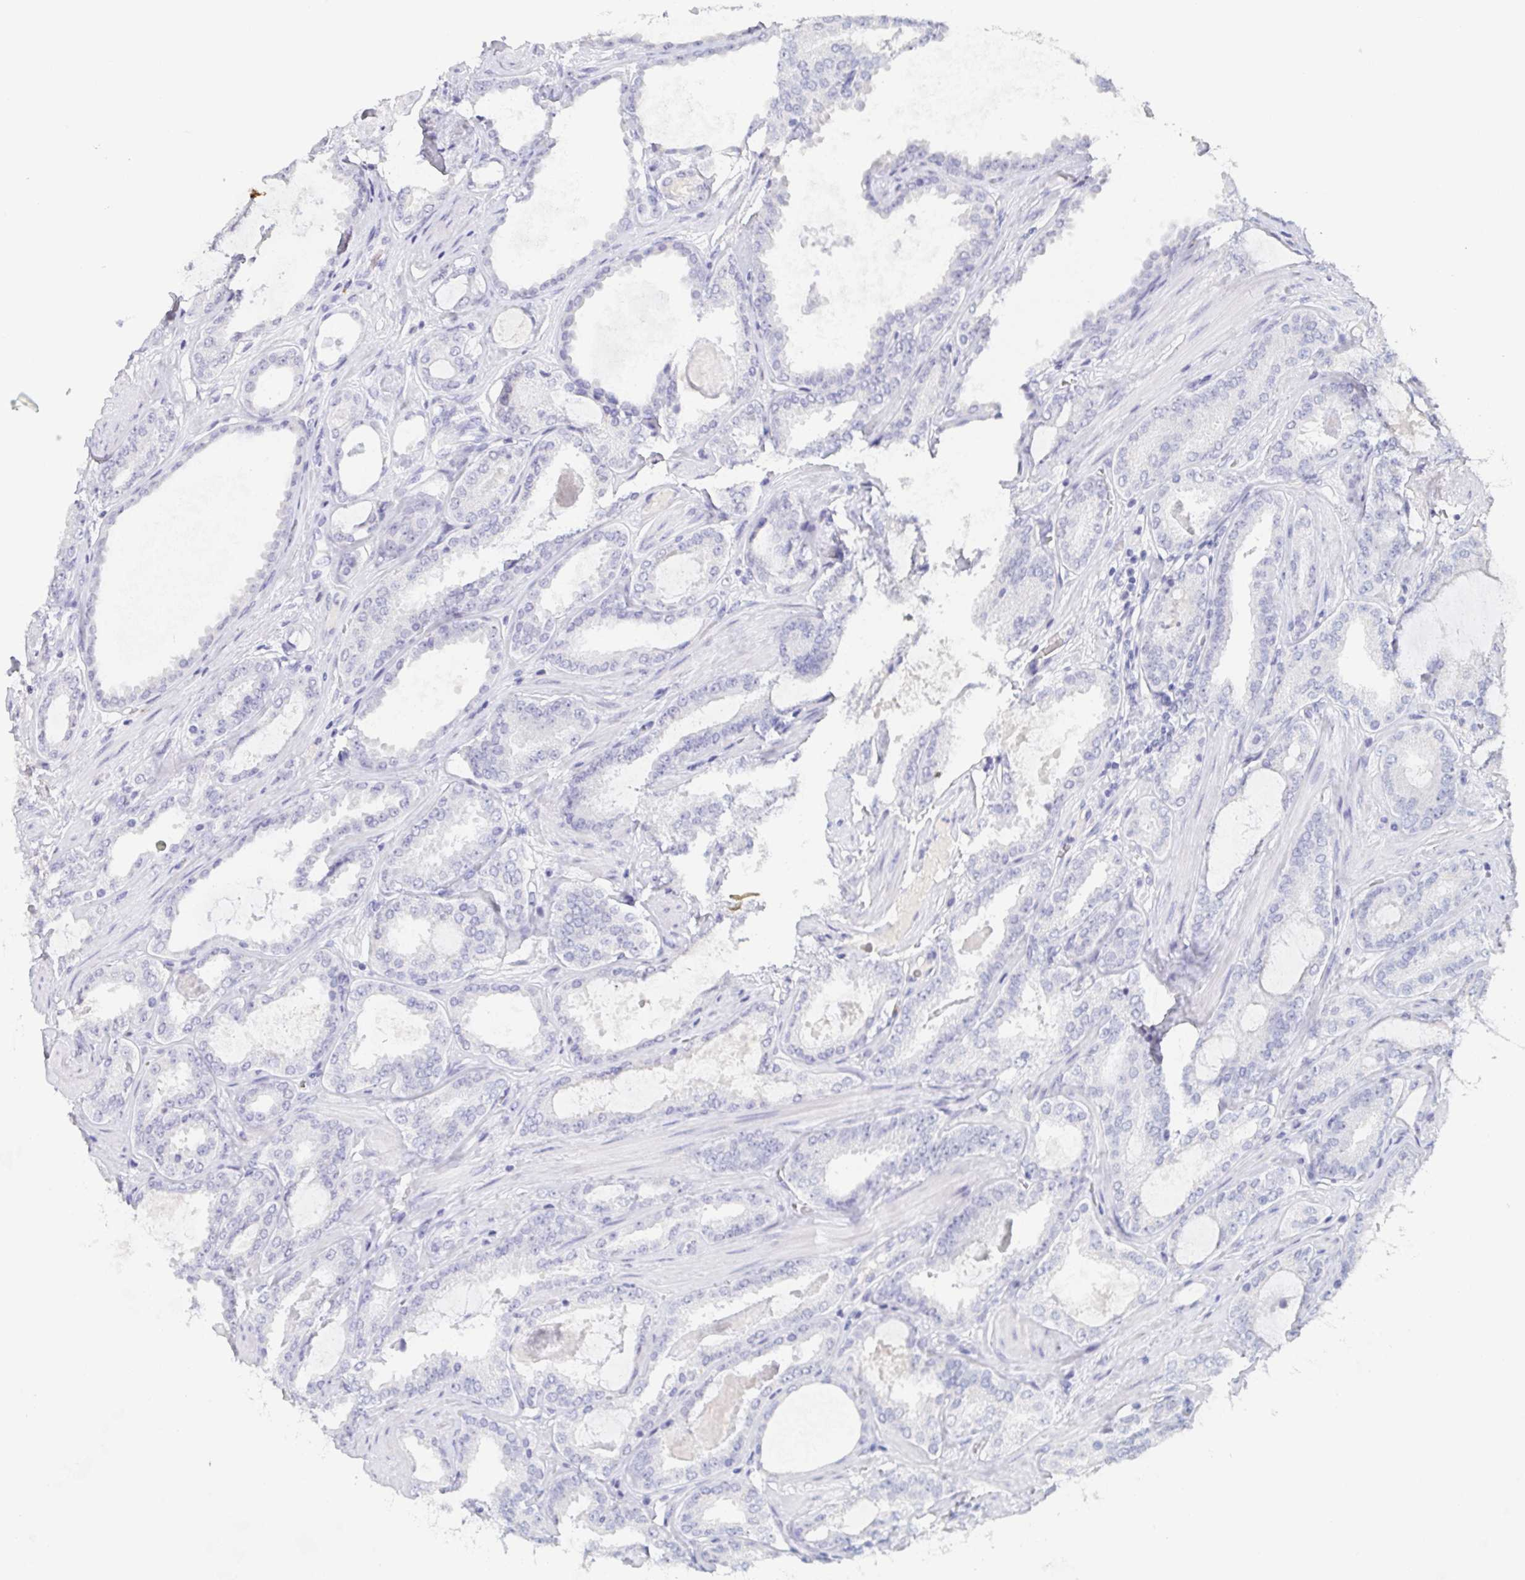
{"staining": {"intensity": "negative", "quantity": "none", "location": "none"}, "tissue": "prostate cancer", "cell_type": "Tumor cells", "image_type": "cancer", "snomed": [{"axis": "morphology", "description": "Adenocarcinoma, High grade"}, {"axis": "topography", "description": "Prostate"}], "caption": "Photomicrograph shows no protein expression in tumor cells of prostate cancer (high-grade adenocarcinoma) tissue.", "gene": "ITLN1", "patient": {"sex": "male", "age": 63}}